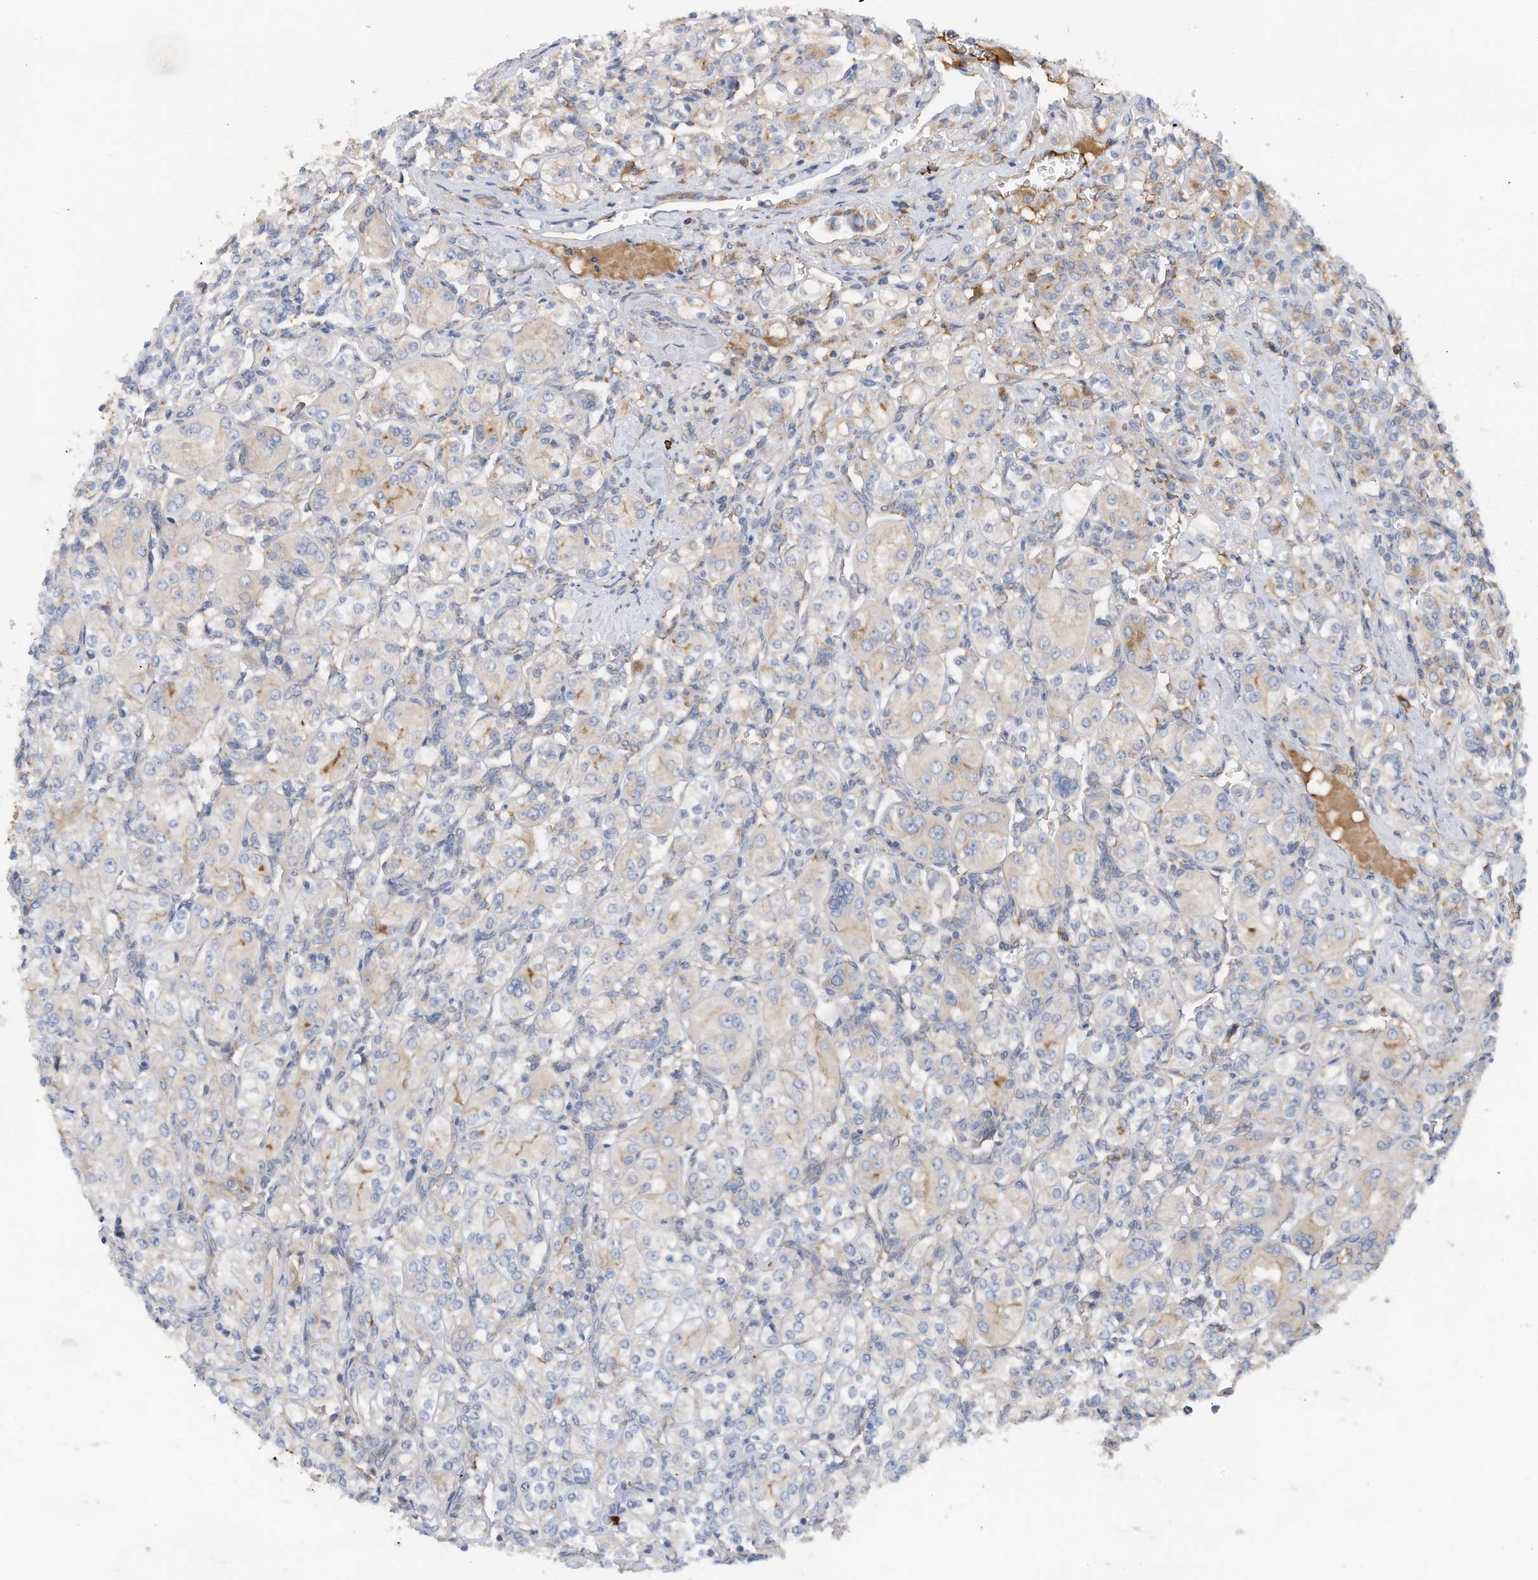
{"staining": {"intensity": "negative", "quantity": "none", "location": "none"}, "tissue": "renal cancer", "cell_type": "Tumor cells", "image_type": "cancer", "snomed": [{"axis": "morphology", "description": "Adenocarcinoma, NOS"}, {"axis": "topography", "description": "Kidney"}], "caption": "A micrograph of renal cancer (adenocarcinoma) stained for a protein demonstrates no brown staining in tumor cells.", "gene": "SLC5A11", "patient": {"sex": "male", "age": 77}}